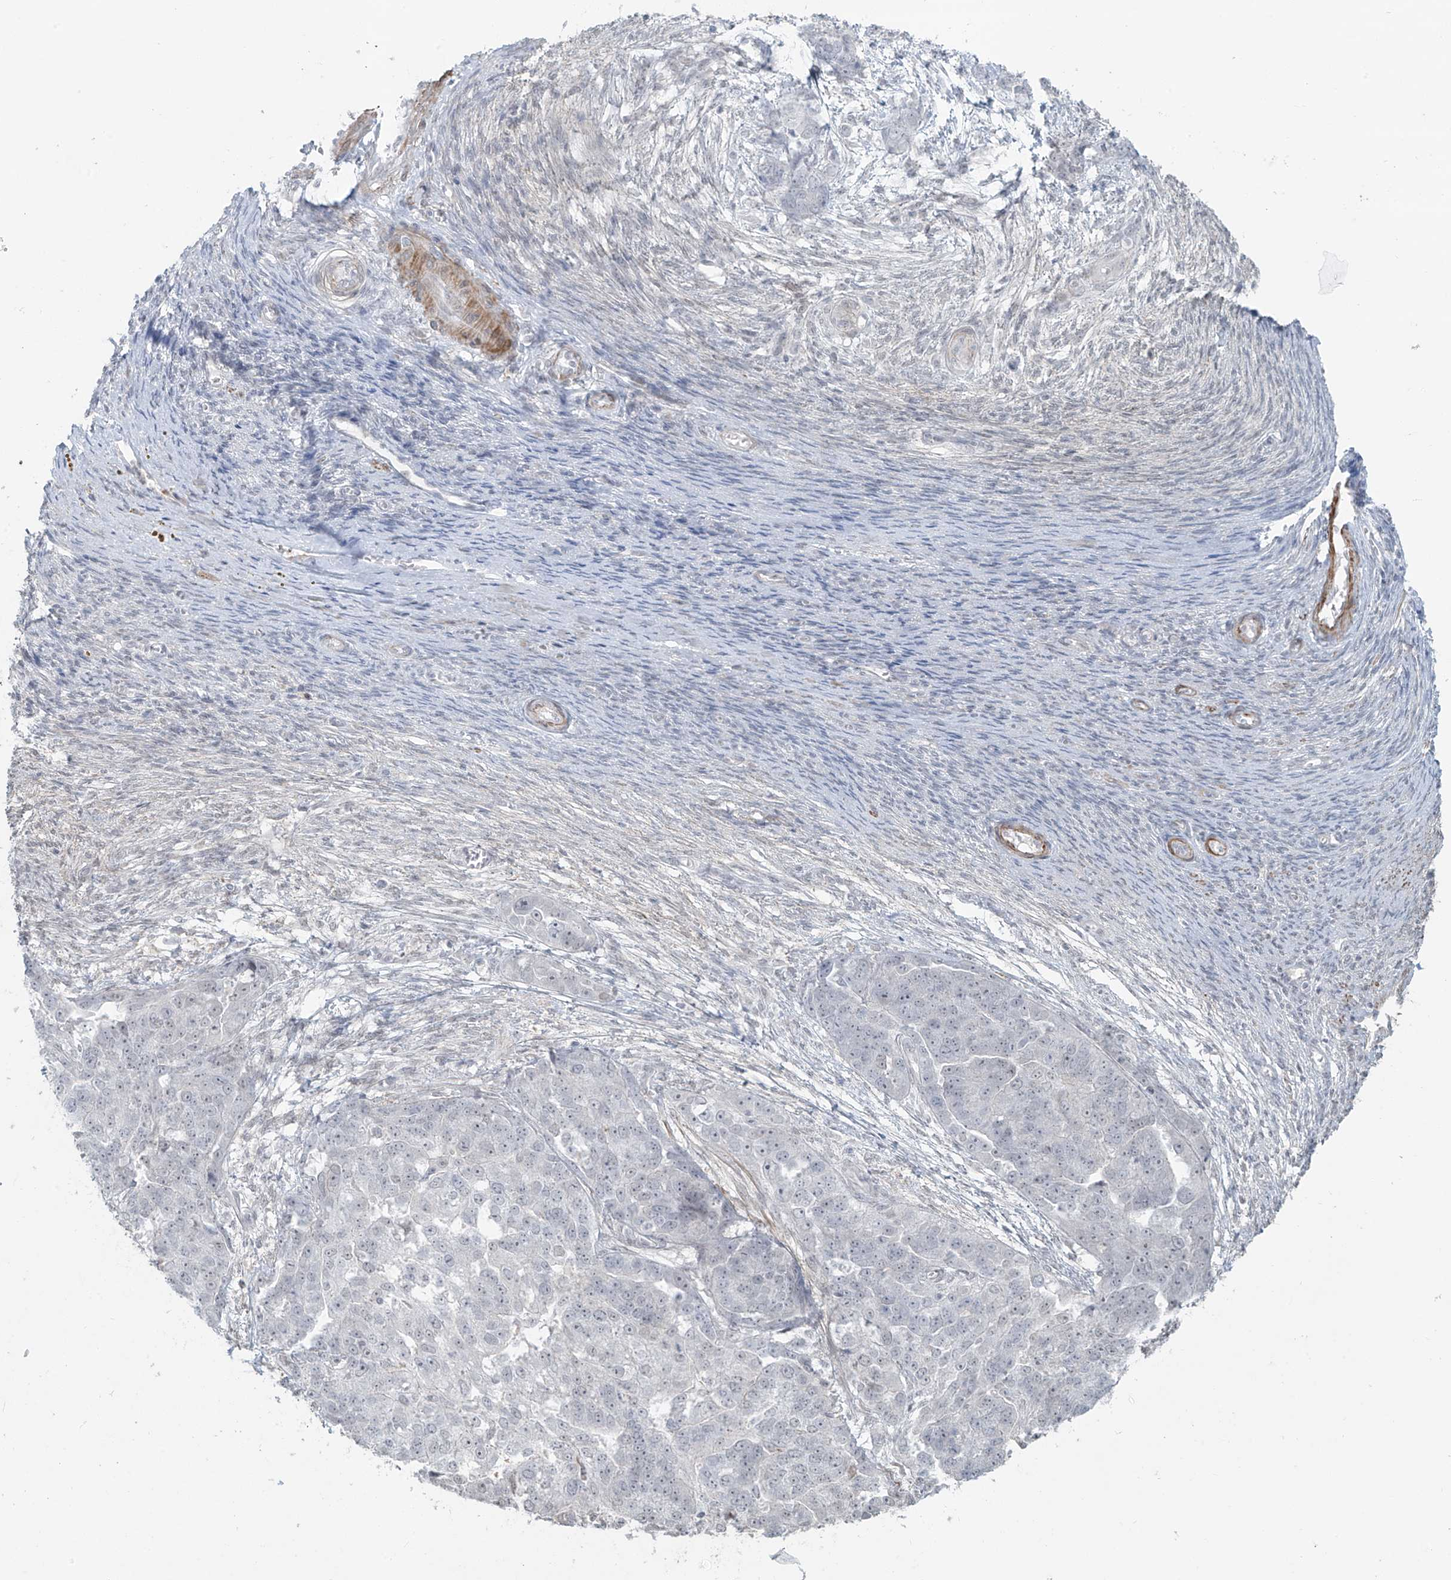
{"staining": {"intensity": "negative", "quantity": "none", "location": "none"}, "tissue": "ovarian cancer", "cell_type": "Tumor cells", "image_type": "cancer", "snomed": [{"axis": "morphology", "description": "Cystadenocarcinoma, serous, NOS"}, {"axis": "topography", "description": "Ovary"}], "caption": "Immunohistochemical staining of human ovarian serous cystadenocarcinoma demonstrates no significant positivity in tumor cells.", "gene": "RASGEF1A", "patient": {"sex": "female", "age": 44}}